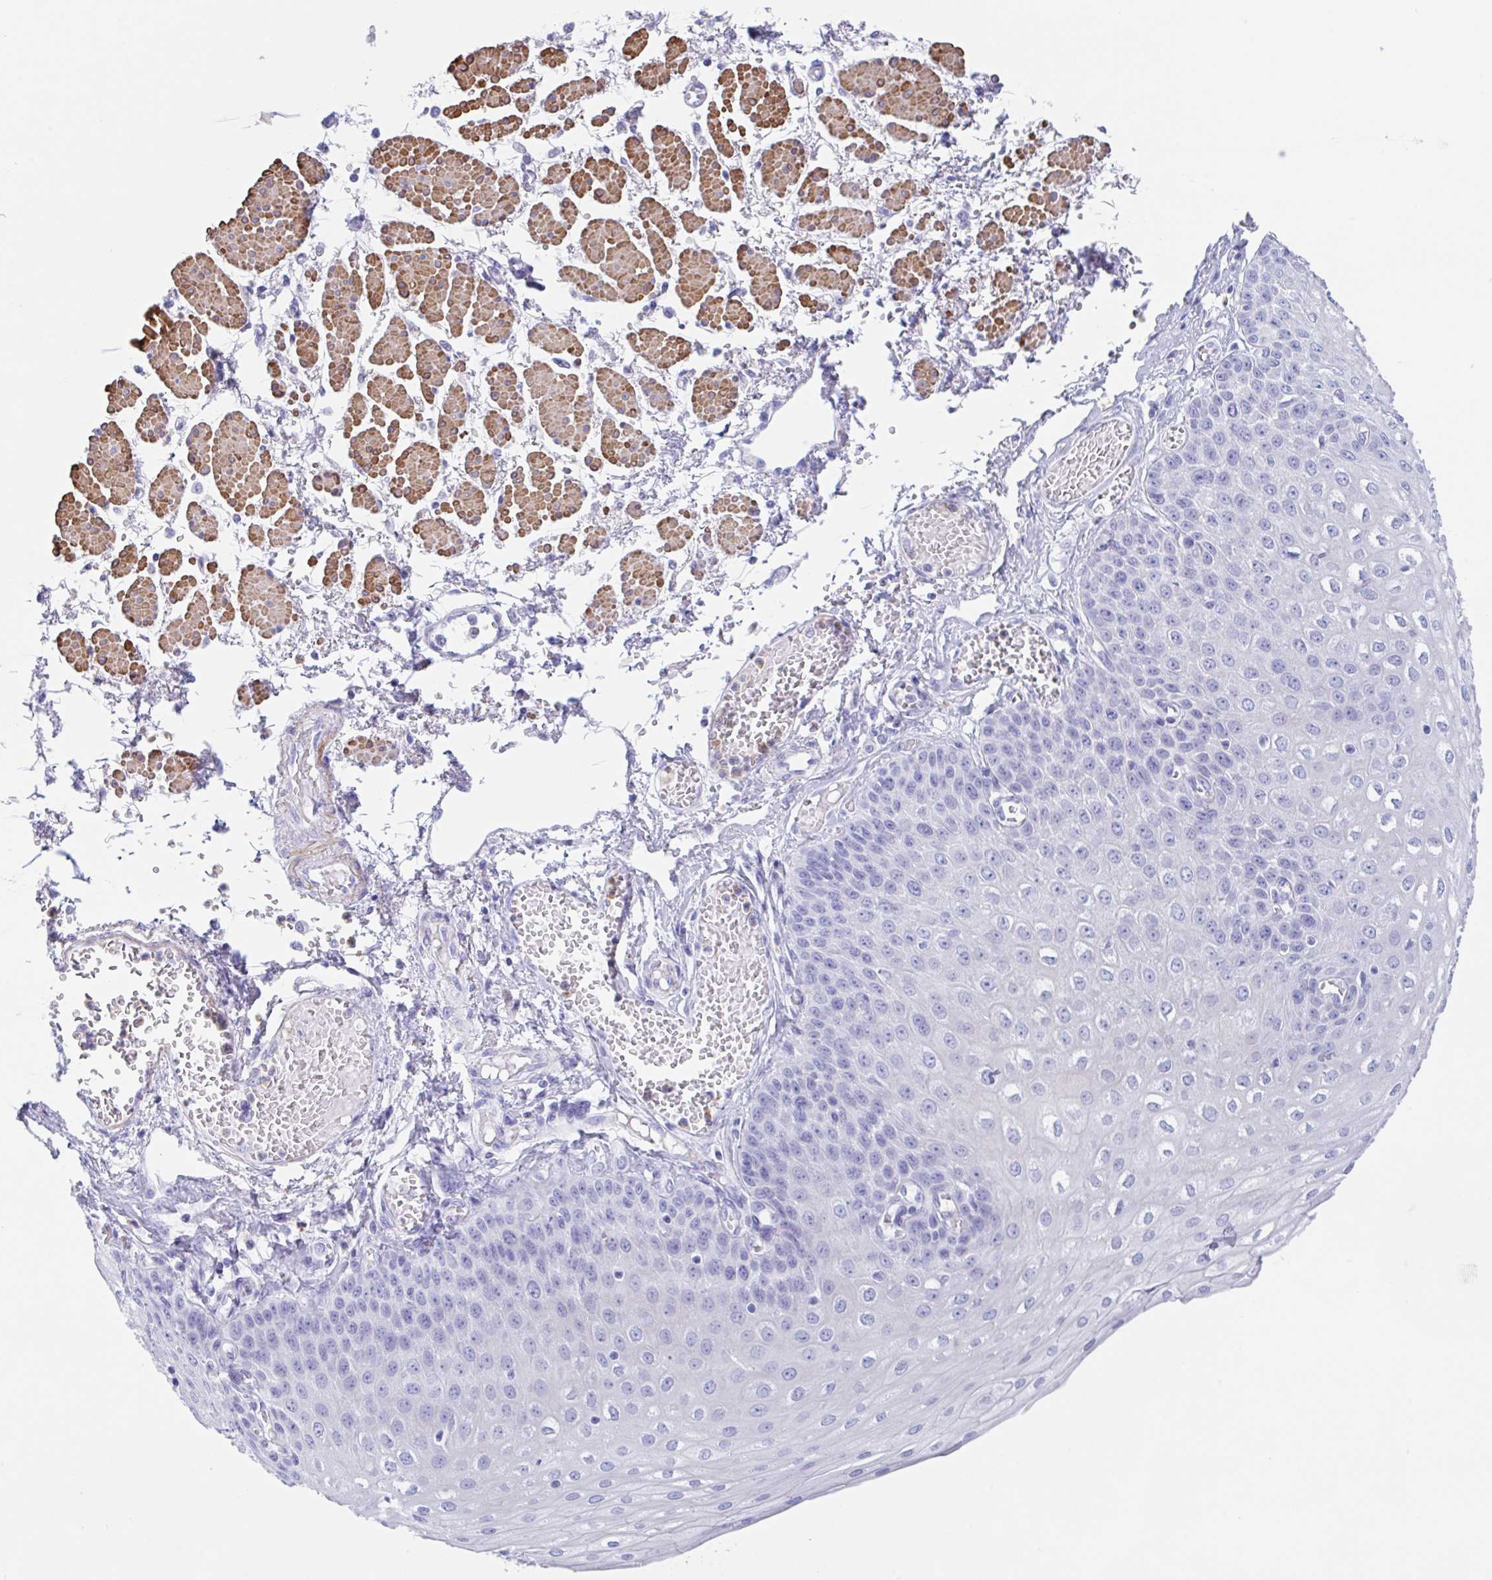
{"staining": {"intensity": "negative", "quantity": "none", "location": "none"}, "tissue": "esophagus", "cell_type": "Squamous epithelial cells", "image_type": "normal", "snomed": [{"axis": "morphology", "description": "Normal tissue, NOS"}, {"axis": "morphology", "description": "Adenocarcinoma, NOS"}, {"axis": "topography", "description": "Esophagus"}], "caption": "The immunohistochemistry (IHC) histopathology image has no significant expression in squamous epithelial cells of esophagus. Brightfield microscopy of immunohistochemistry stained with DAB (brown) and hematoxylin (blue), captured at high magnification.", "gene": "TAS2R41", "patient": {"sex": "male", "age": 81}}